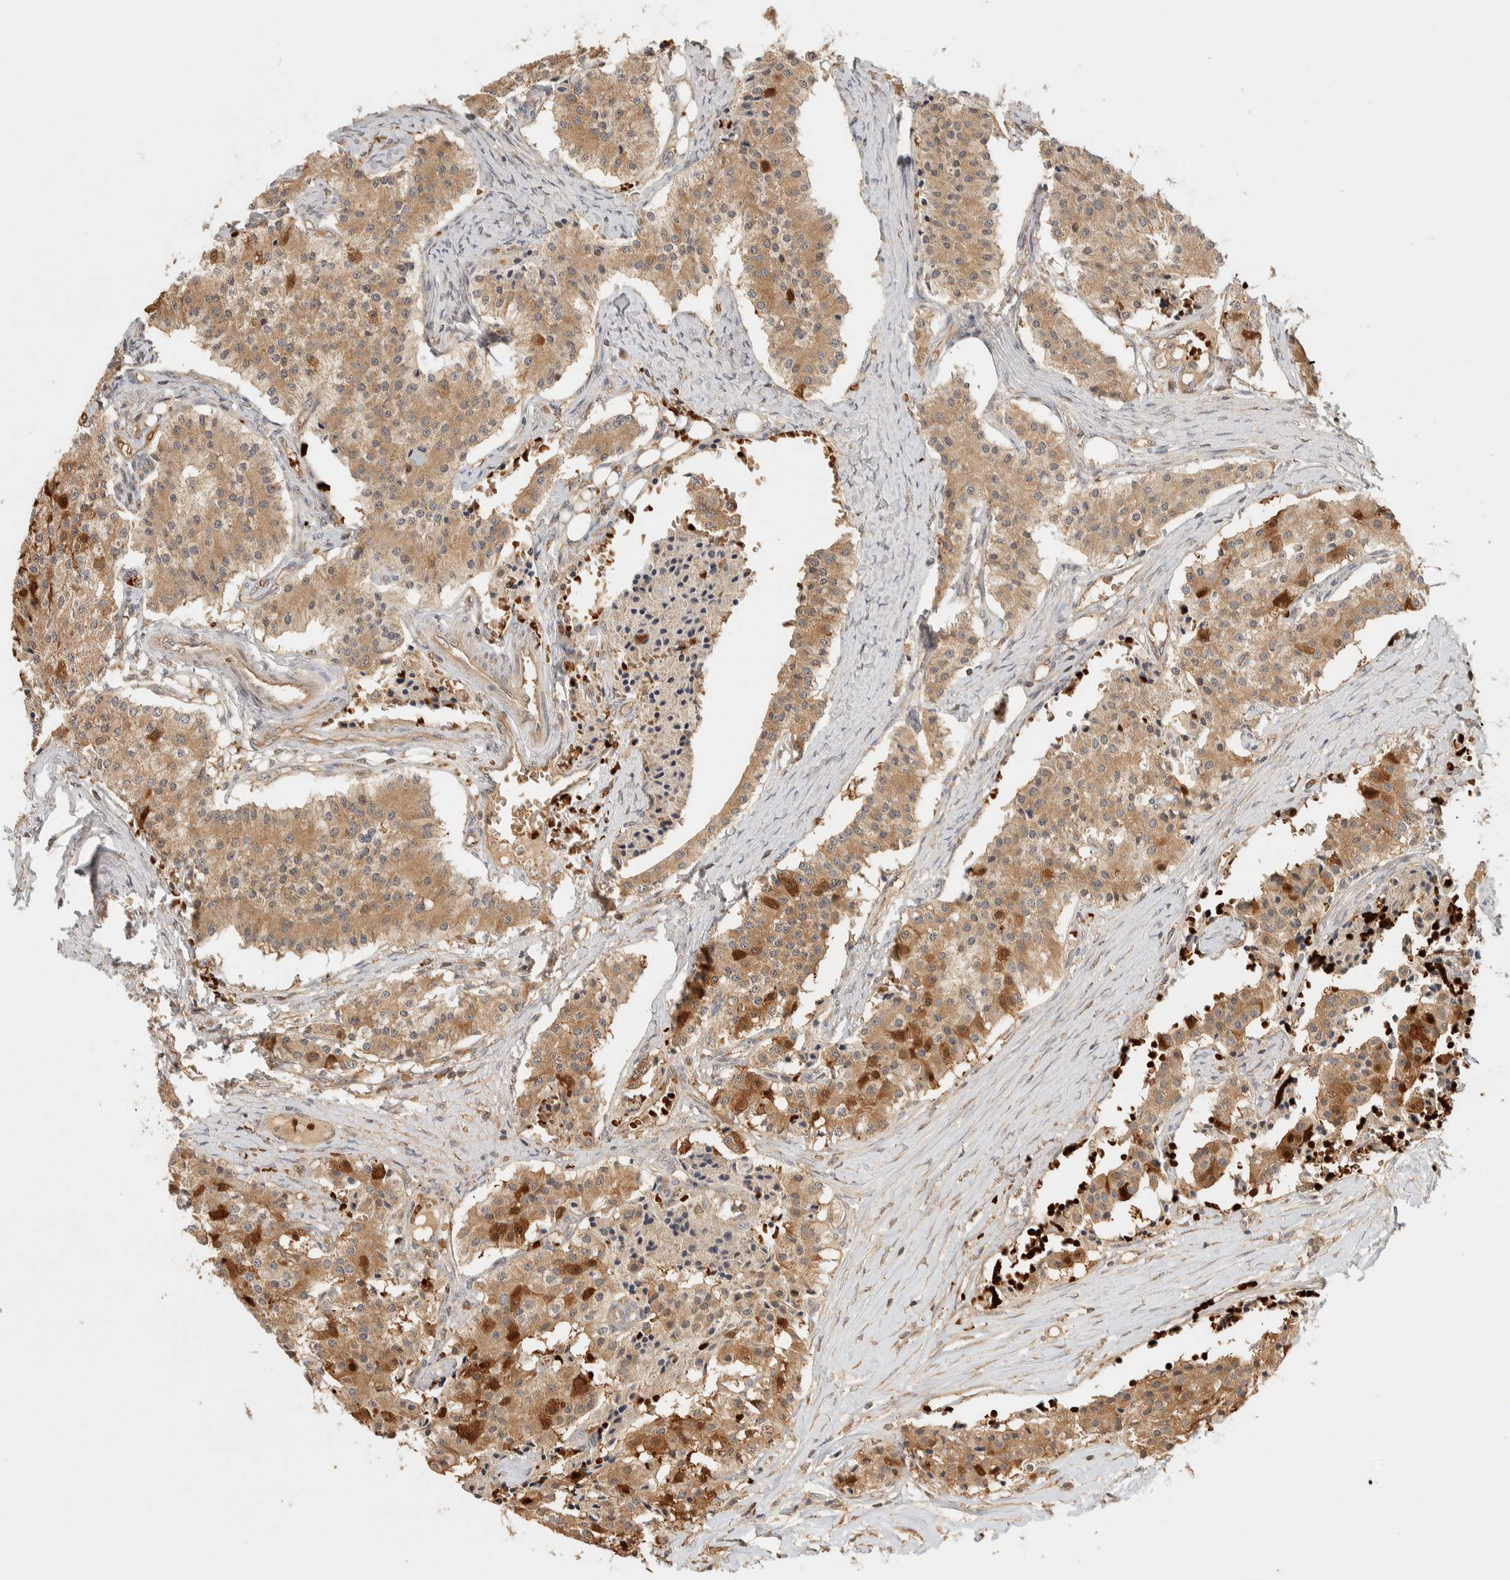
{"staining": {"intensity": "moderate", "quantity": ">75%", "location": "cytoplasmic/membranous"}, "tissue": "carcinoid", "cell_type": "Tumor cells", "image_type": "cancer", "snomed": [{"axis": "morphology", "description": "Carcinoid, malignant, NOS"}, {"axis": "topography", "description": "Colon"}], "caption": "Immunohistochemical staining of human carcinoid reveals medium levels of moderate cytoplasmic/membranous protein expression in about >75% of tumor cells.", "gene": "TTI2", "patient": {"sex": "female", "age": 52}}